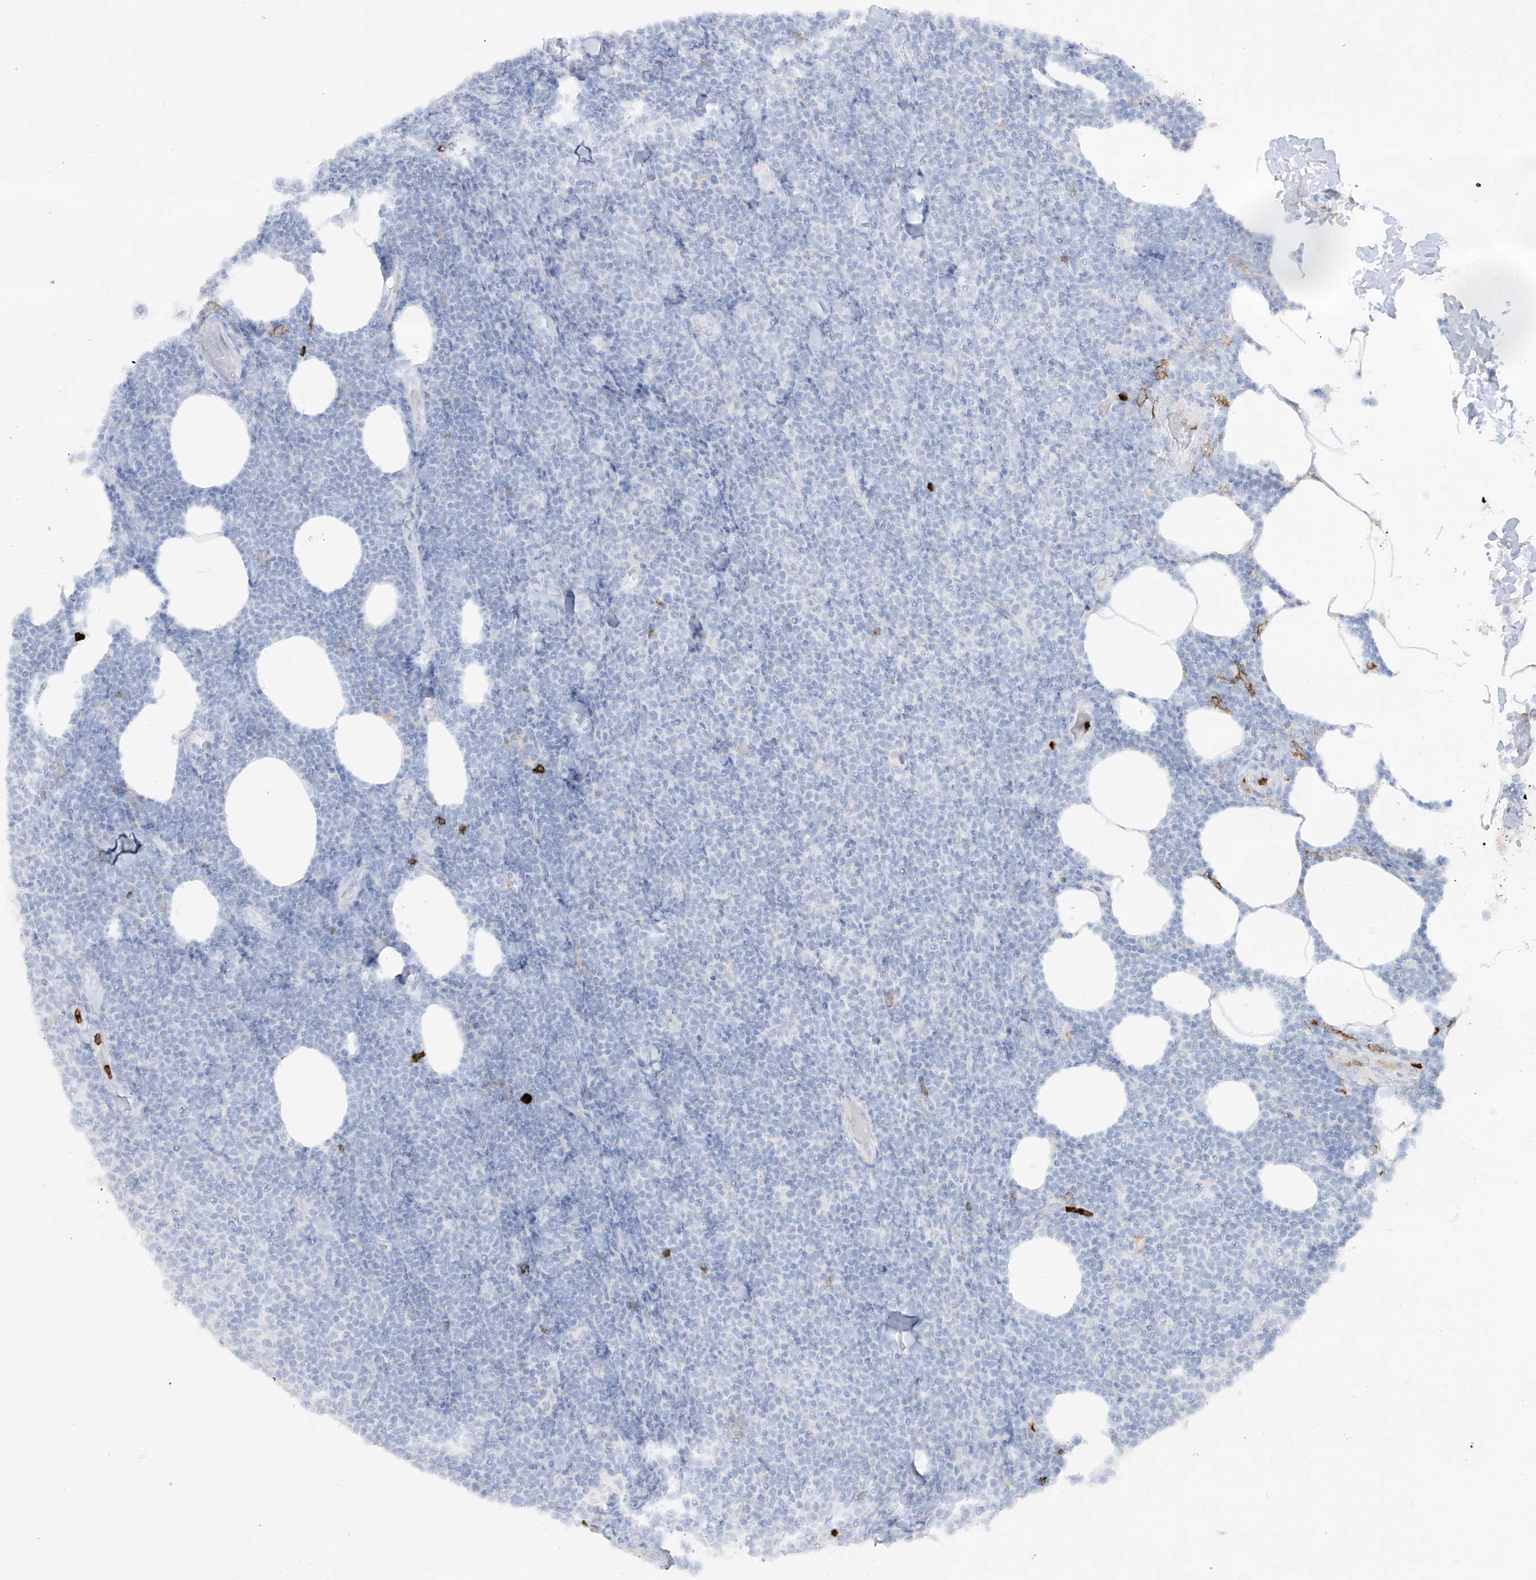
{"staining": {"intensity": "negative", "quantity": "none", "location": "none"}, "tissue": "lymphoma", "cell_type": "Tumor cells", "image_type": "cancer", "snomed": [{"axis": "morphology", "description": "Malignant lymphoma, non-Hodgkin's type, Low grade"}, {"axis": "topography", "description": "Lymph node"}], "caption": "High power microscopy histopathology image of an immunohistochemistry (IHC) micrograph of lymphoma, revealing no significant staining in tumor cells.", "gene": "FCGR3A", "patient": {"sex": "male", "age": 66}}